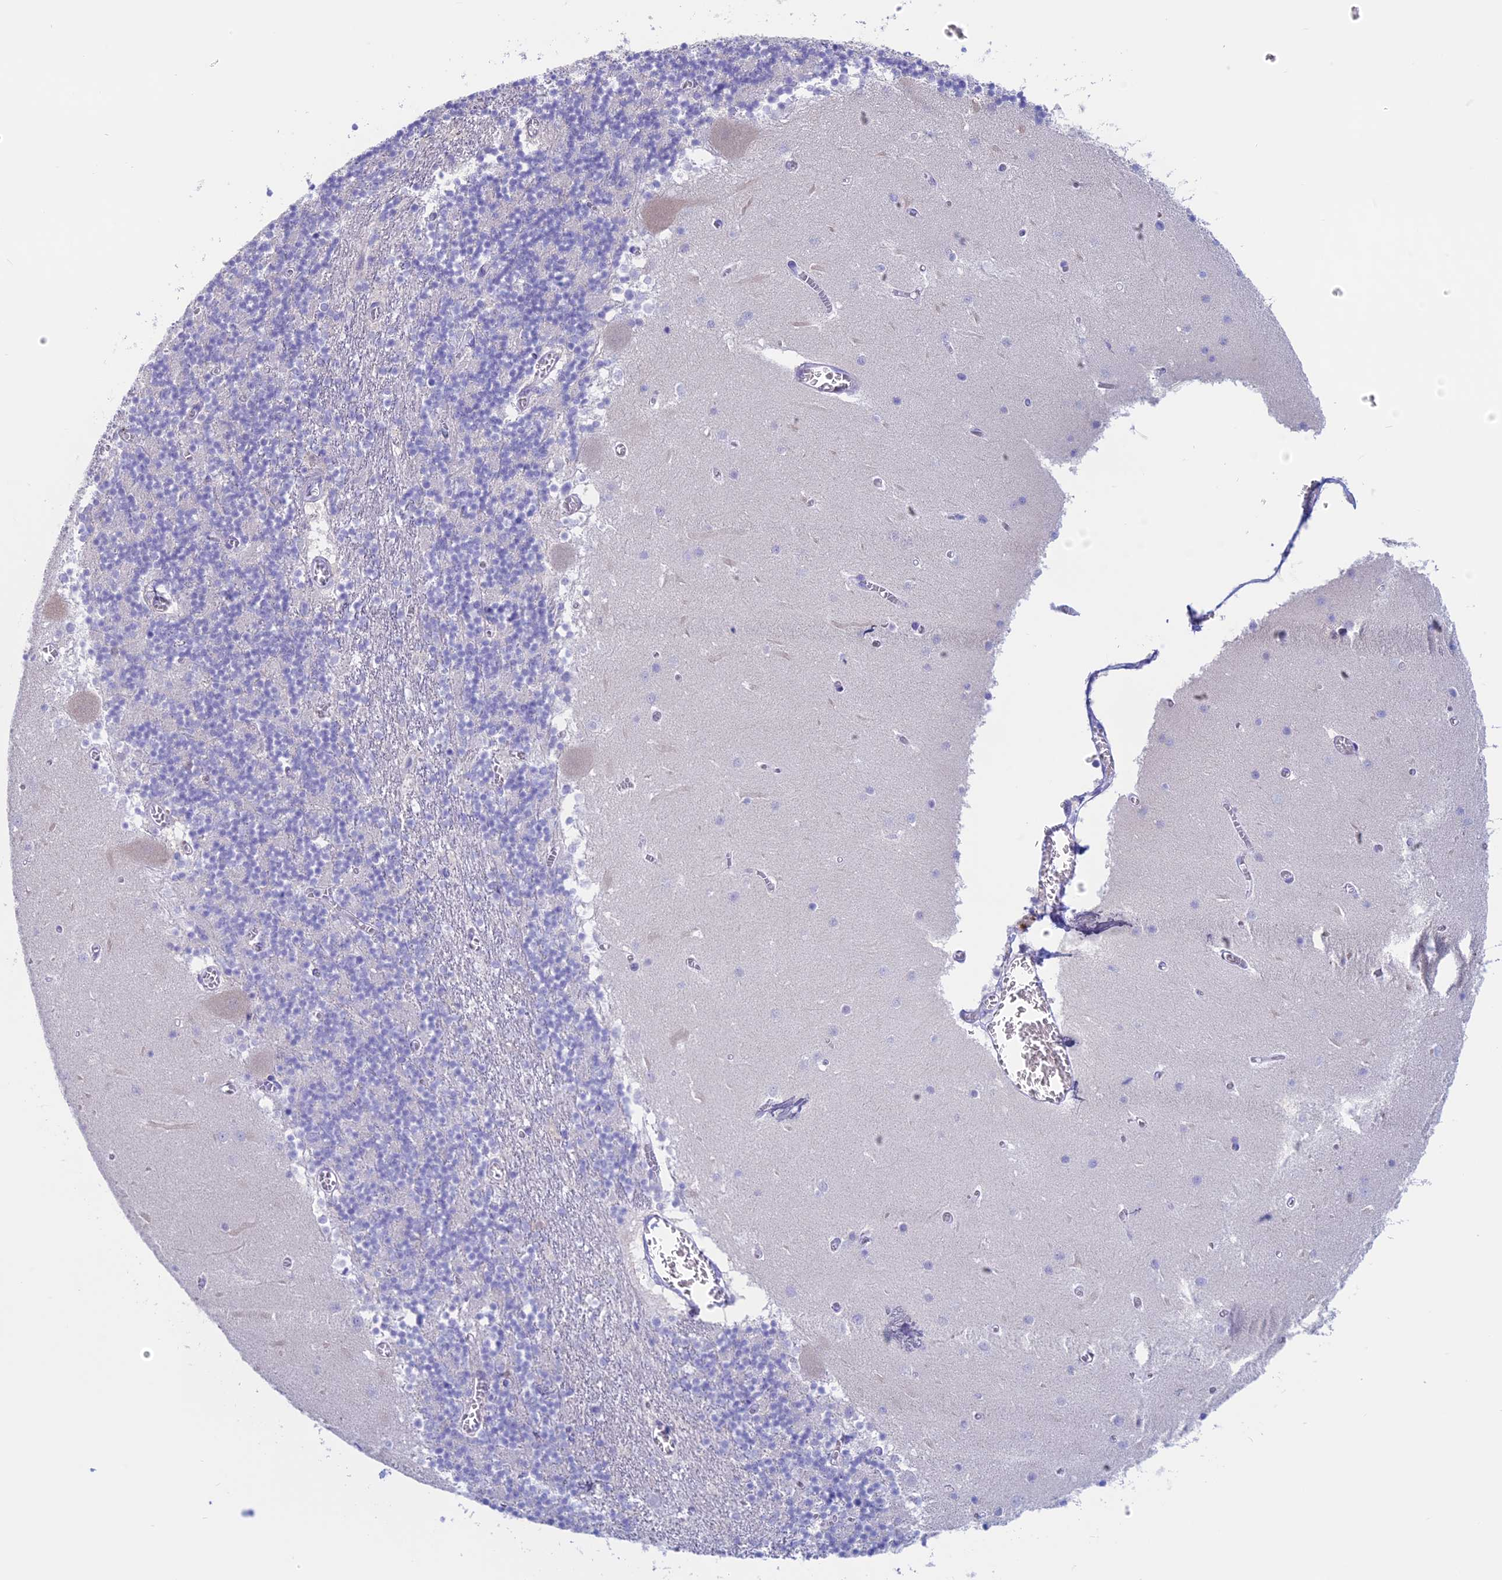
{"staining": {"intensity": "negative", "quantity": "none", "location": "none"}, "tissue": "cerebellum", "cell_type": "Cells in granular layer", "image_type": "normal", "snomed": [{"axis": "morphology", "description": "Normal tissue, NOS"}, {"axis": "topography", "description": "Cerebellum"}], "caption": "Immunohistochemical staining of normal cerebellum reveals no significant positivity in cells in granular layer.", "gene": "RP1", "patient": {"sex": "female", "age": 28}}